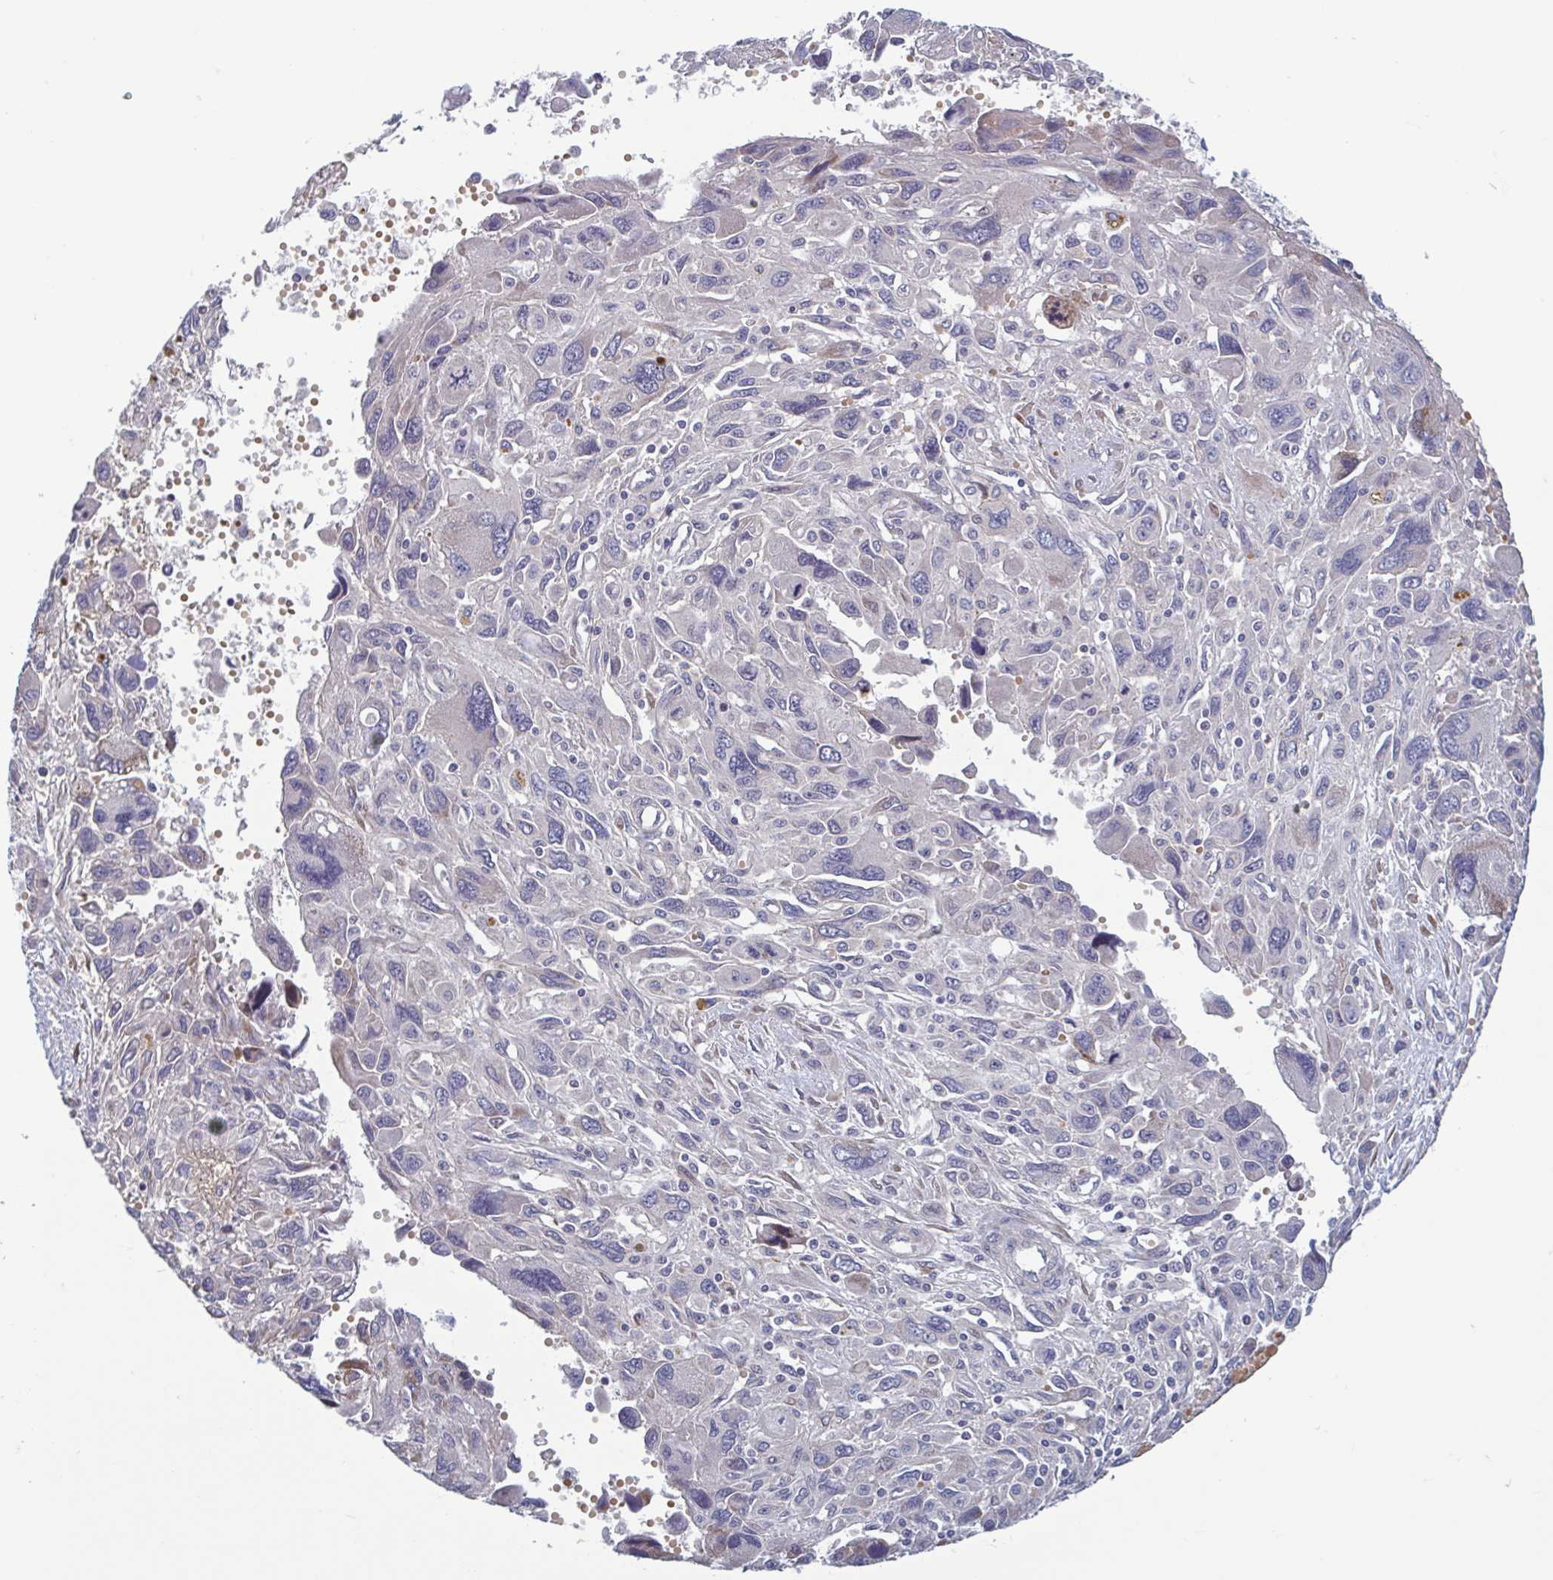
{"staining": {"intensity": "negative", "quantity": "none", "location": "none"}, "tissue": "pancreatic cancer", "cell_type": "Tumor cells", "image_type": "cancer", "snomed": [{"axis": "morphology", "description": "Adenocarcinoma, NOS"}, {"axis": "topography", "description": "Pancreas"}], "caption": "Tumor cells show no significant protein expression in pancreatic cancer.", "gene": "LRRC38", "patient": {"sex": "female", "age": 47}}